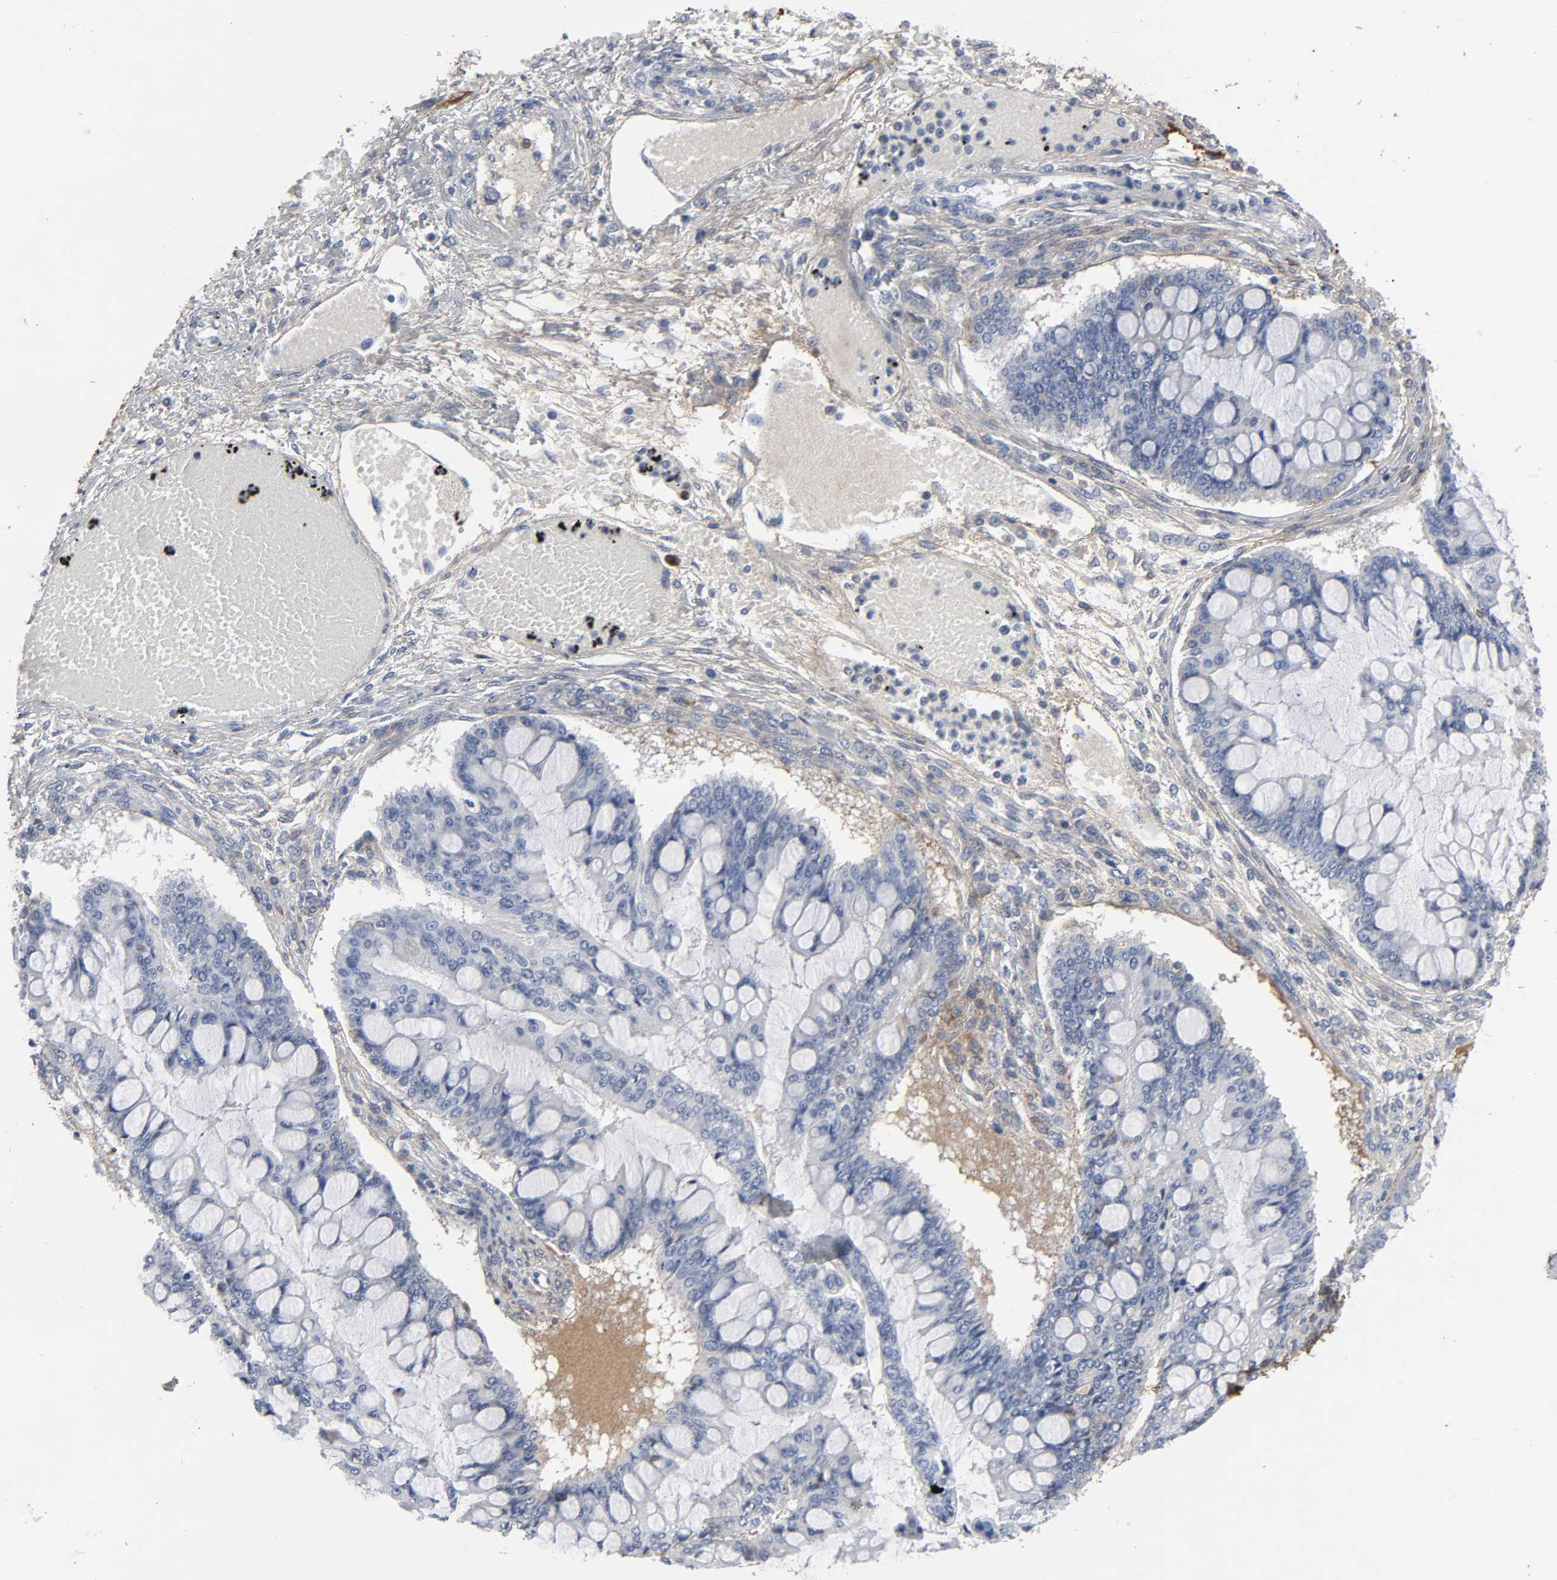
{"staining": {"intensity": "negative", "quantity": "none", "location": "none"}, "tissue": "ovarian cancer", "cell_type": "Tumor cells", "image_type": "cancer", "snomed": [{"axis": "morphology", "description": "Cystadenocarcinoma, mucinous, NOS"}, {"axis": "topography", "description": "Ovary"}], "caption": "Immunohistochemistry (IHC) image of human ovarian cancer (mucinous cystadenocarcinoma) stained for a protein (brown), which shows no staining in tumor cells.", "gene": "FBLN1", "patient": {"sex": "female", "age": 73}}